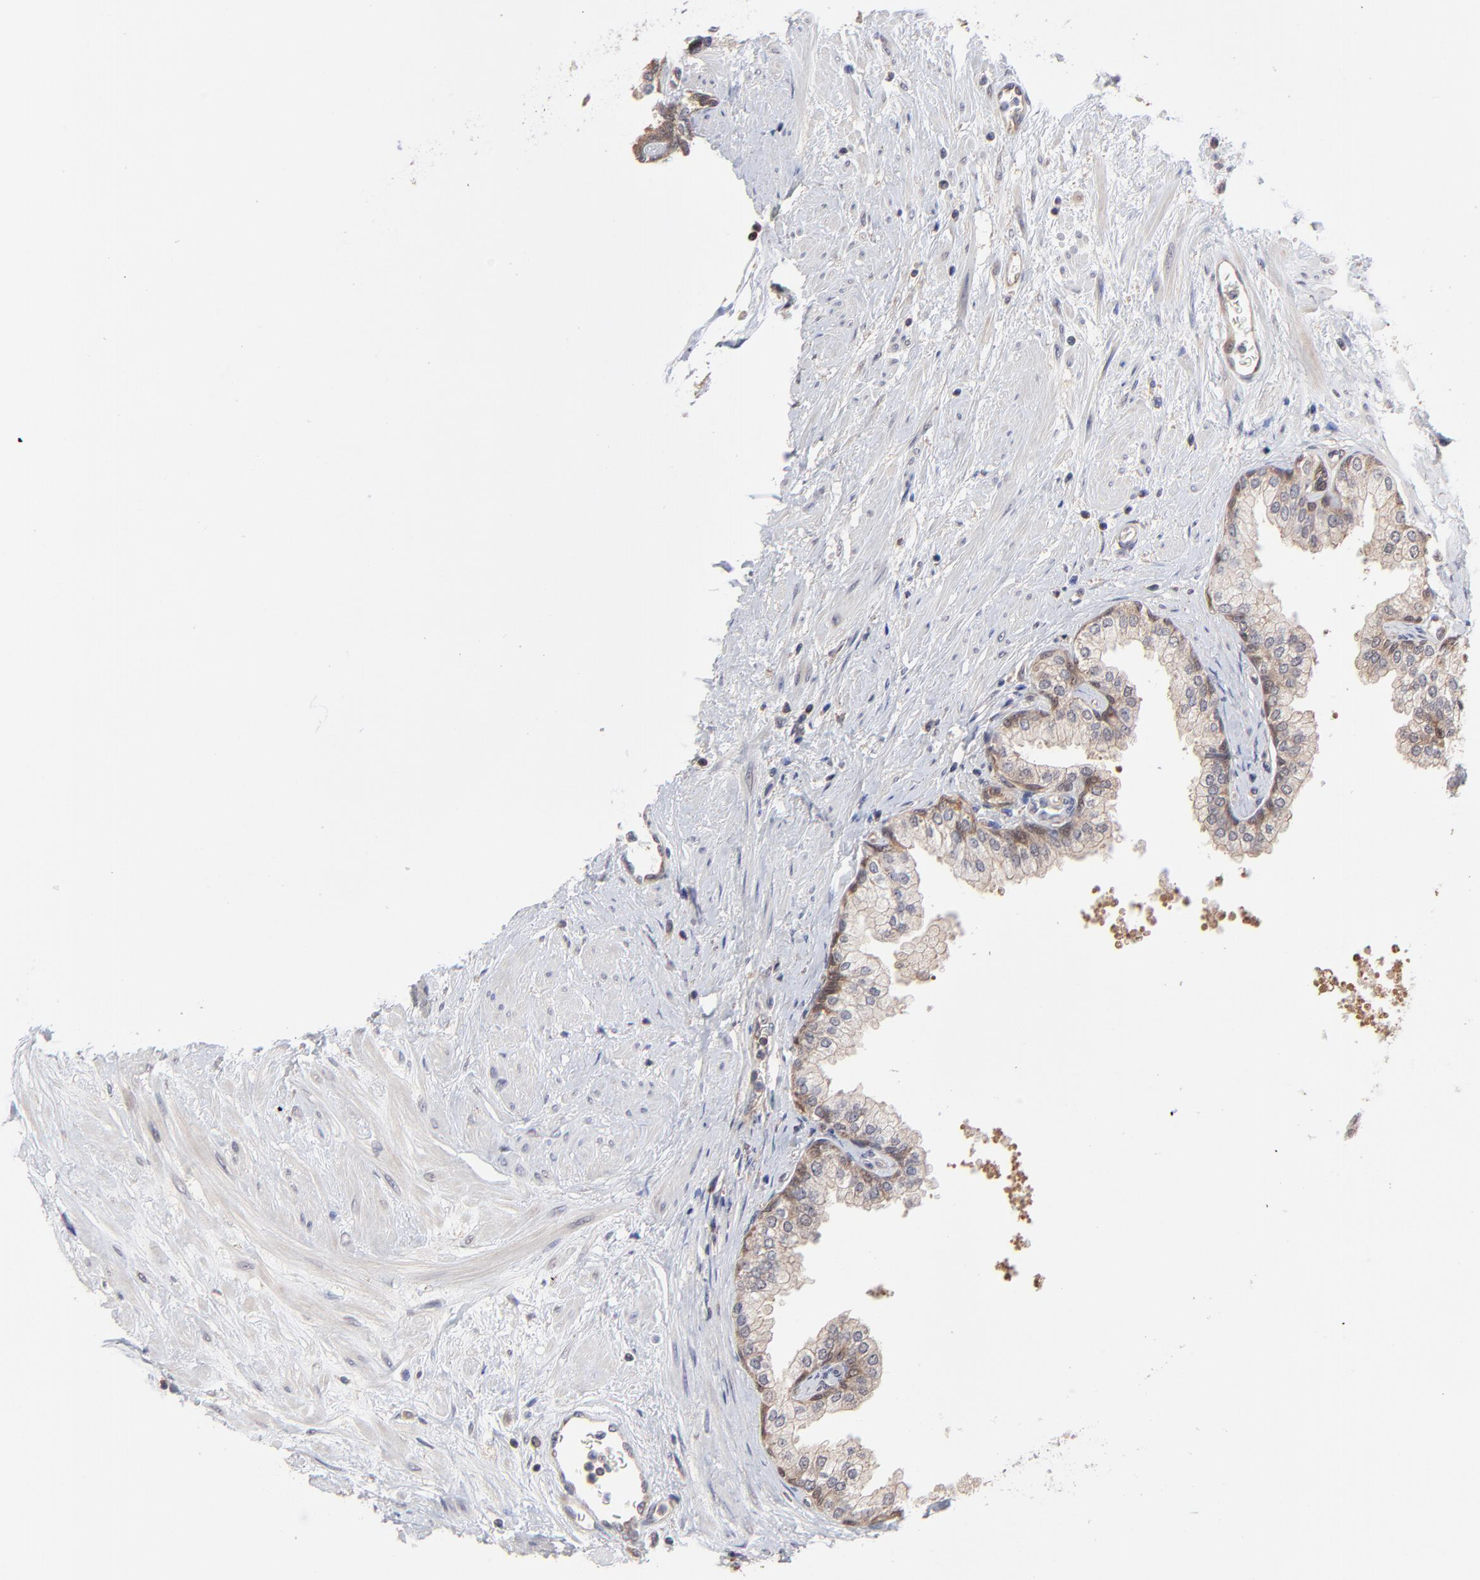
{"staining": {"intensity": "moderate", "quantity": "25%-75%", "location": "cytoplasmic/membranous"}, "tissue": "prostate", "cell_type": "Glandular cells", "image_type": "normal", "snomed": [{"axis": "morphology", "description": "Normal tissue, NOS"}, {"axis": "topography", "description": "Prostate"}], "caption": "Protein expression analysis of normal human prostate reveals moderate cytoplasmic/membranous expression in approximately 25%-75% of glandular cells. The protein is stained brown, and the nuclei are stained in blue (DAB (3,3'-diaminobenzidine) IHC with brightfield microscopy, high magnification).", "gene": "GART", "patient": {"sex": "male", "age": 60}}